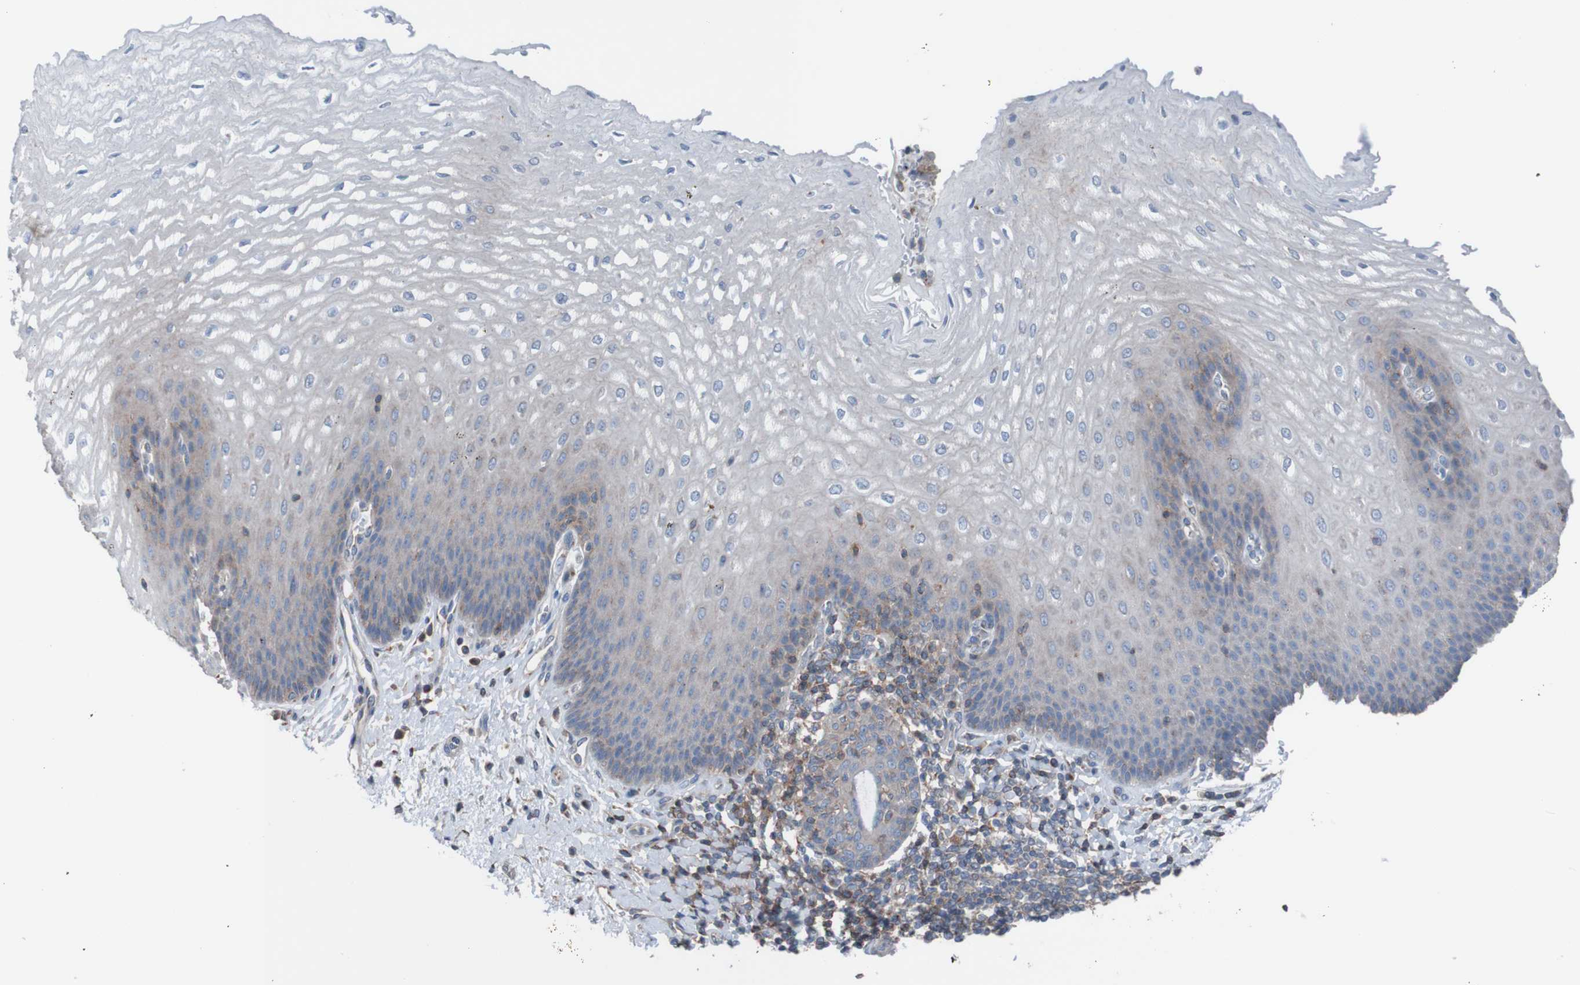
{"staining": {"intensity": "negative", "quantity": "none", "location": "none"}, "tissue": "esophagus", "cell_type": "Squamous epithelial cells", "image_type": "normal", "snomed": [{"axis": "morphology", "description": "Normal tissue, NOS"}, {"axis": "topography", "description": "Esophagus"}], "caption": "Micrograph shows no significant protein positivity in squamous epithelial cells of benign esophagus.", "gene": "MINAR1", "patient": {"sex": "male", "age": 54}}